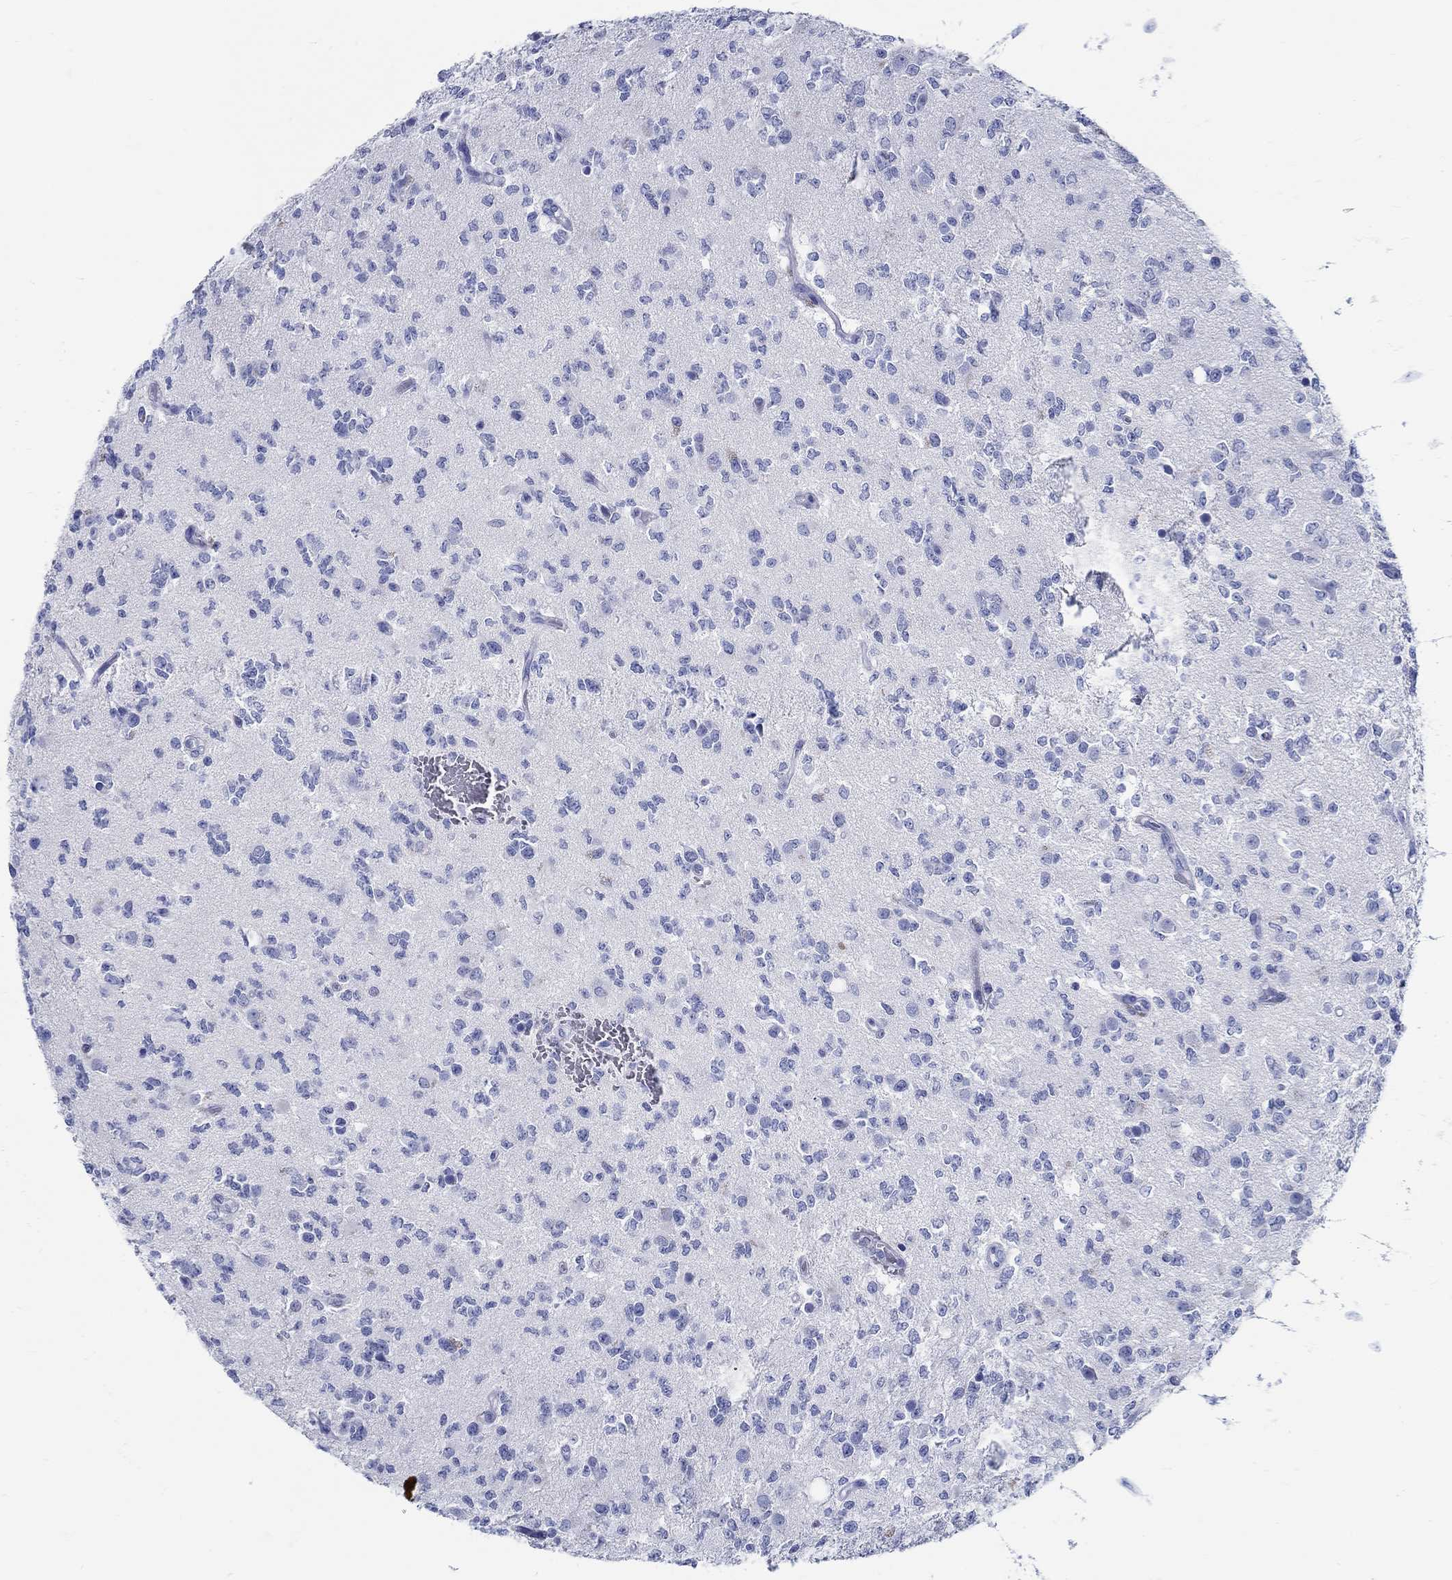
{"staining": {"intensity": "negative", "quantity": "none", "location": "none"}, "tissue": "glioma", "cell_type": "Tumor cells", "image_type": "cancer", "snomed": [{"axis": "morphology", "description": "Glioma, malignant, Low grade"}, {"axis": "topography", "description": "Brain"}], "caption": "Immunohistochemical staining of low-grade glioma (malignant) demonstrates no significant staining in tumor cells.", "gene": "RD3L", "patient": {"sex": "female", "age": 45}}